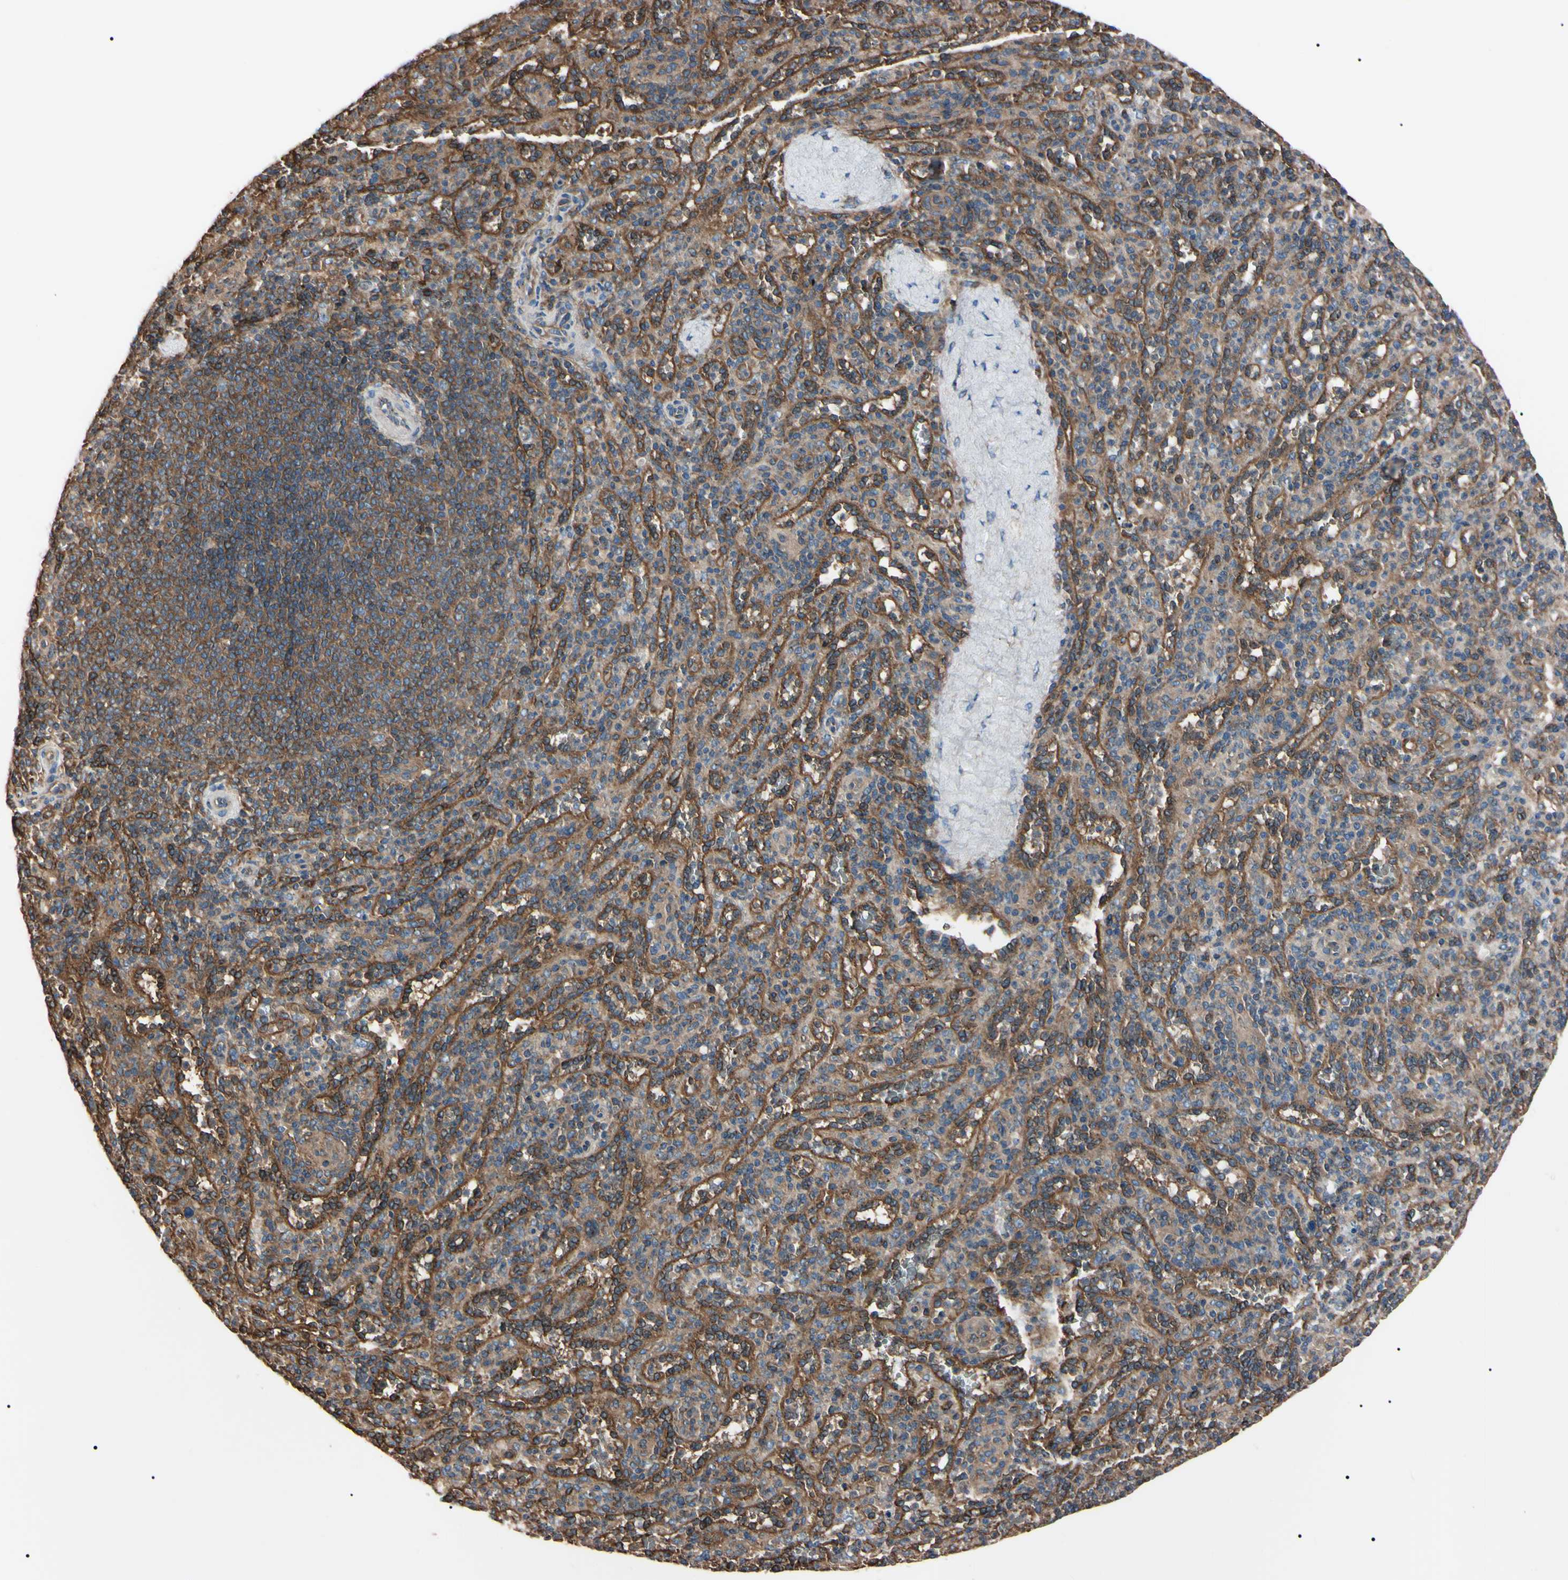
{"staining": {"intensity": "weak", "quantity": ">75%", "location": "cytoplasmic/membranous"}, "tissue": "spleen", "cell_type": "Cells in red pulp", "image_type": "normal", "snomed": [{"axis": "morphology", "description": "Normal tissue, NOS"}, {"axis": "topography", "description": "Spleen"}], "caption": "IHC histopathology image of benign spleen: human spleen stained using IHC reveals low levels of weak protein expression localized specifically in the cytoplasmic/membranous of cells in red pulp, appearing as a cytoplasmic/membranous brown color.", "gene": "PRKACA", "patient": {"sex": "male", "age": 36}}